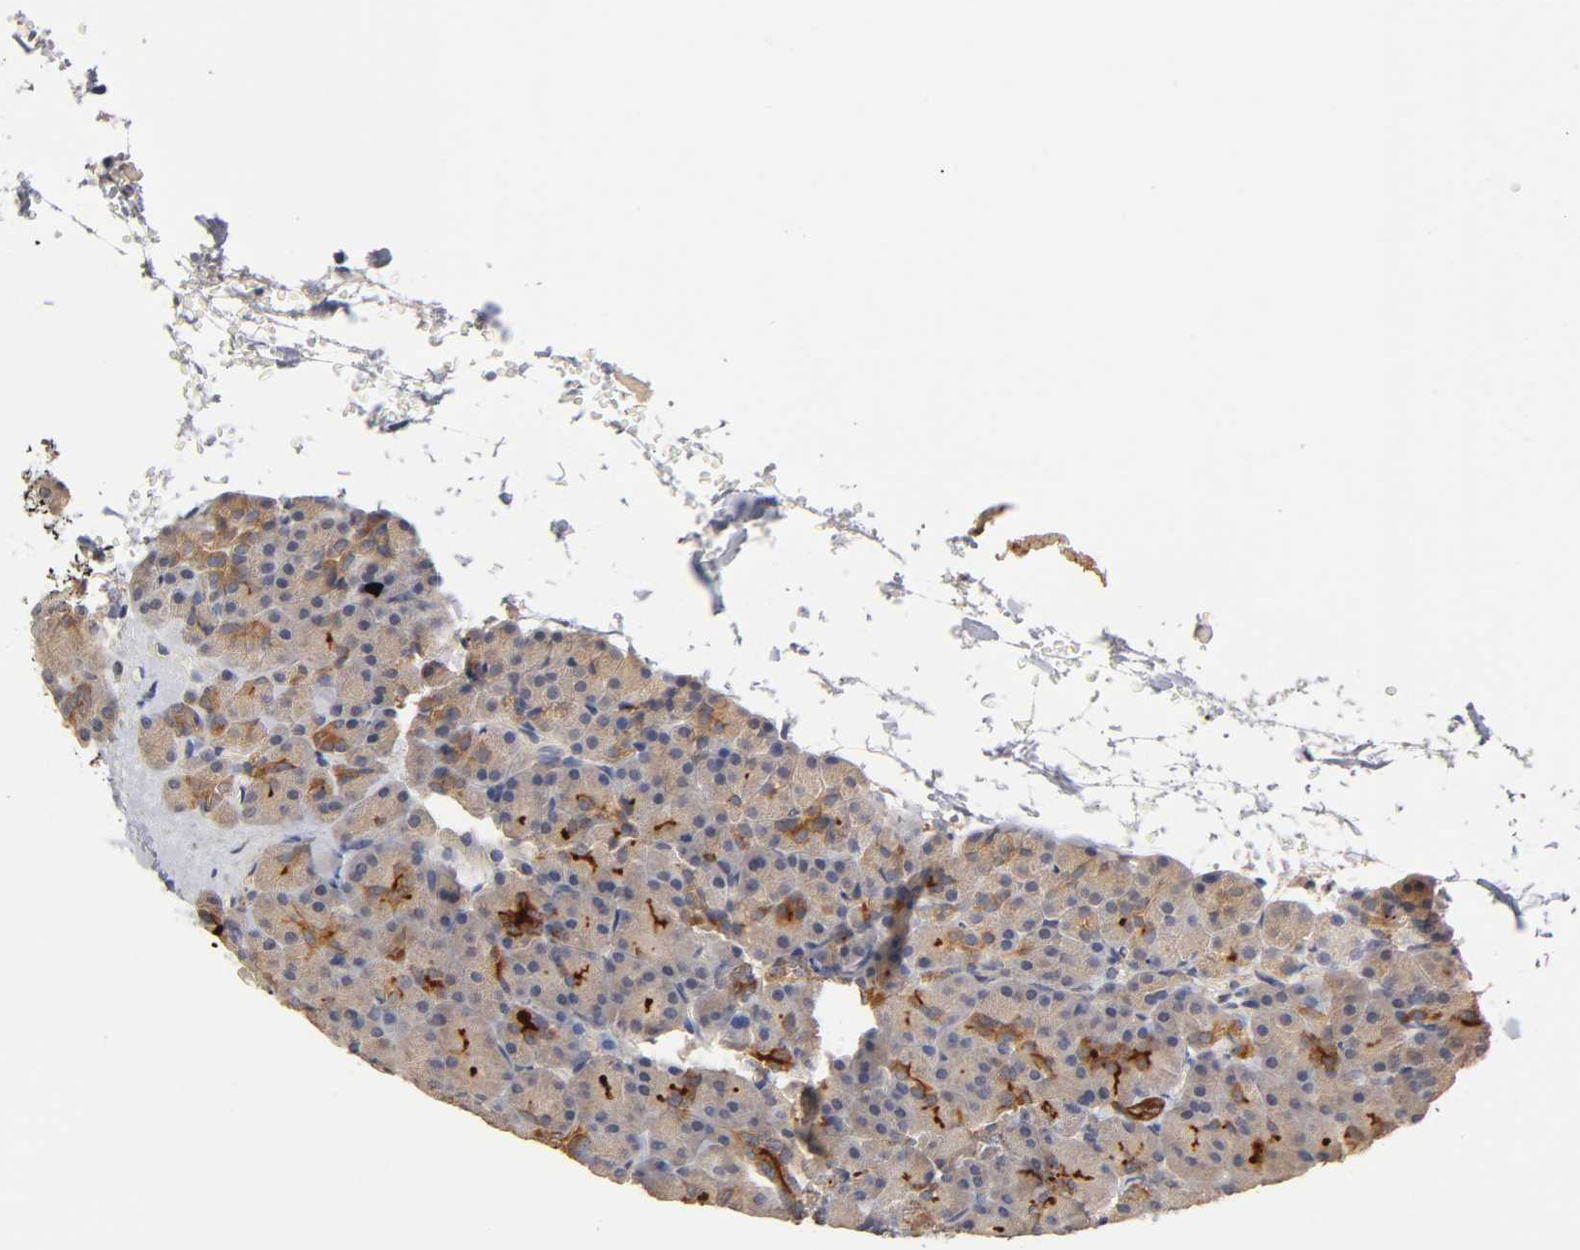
{"staining": {"intensity": "moderate", "quantity": "<25%", "location": "cytoplasmic/membranous"}, "tissue": "pancreas", "cell_type": "Exocrine glandular cells", "image_type": "normal", "snomed": [{"axis": "morphology", "description": "Normal tissue, NOS"}, {"axis": "topography", "description": "Pancreas"}], "caption": "This is a histology image of immunohistochemistry (IHC) staining of unremarkable pancreas, which shows moderate positivity in the cytoplasmic/membranous of exocrine glandular cells.", "gene": "PDE5A", "patient": {"sex": "female", "age": 43}}